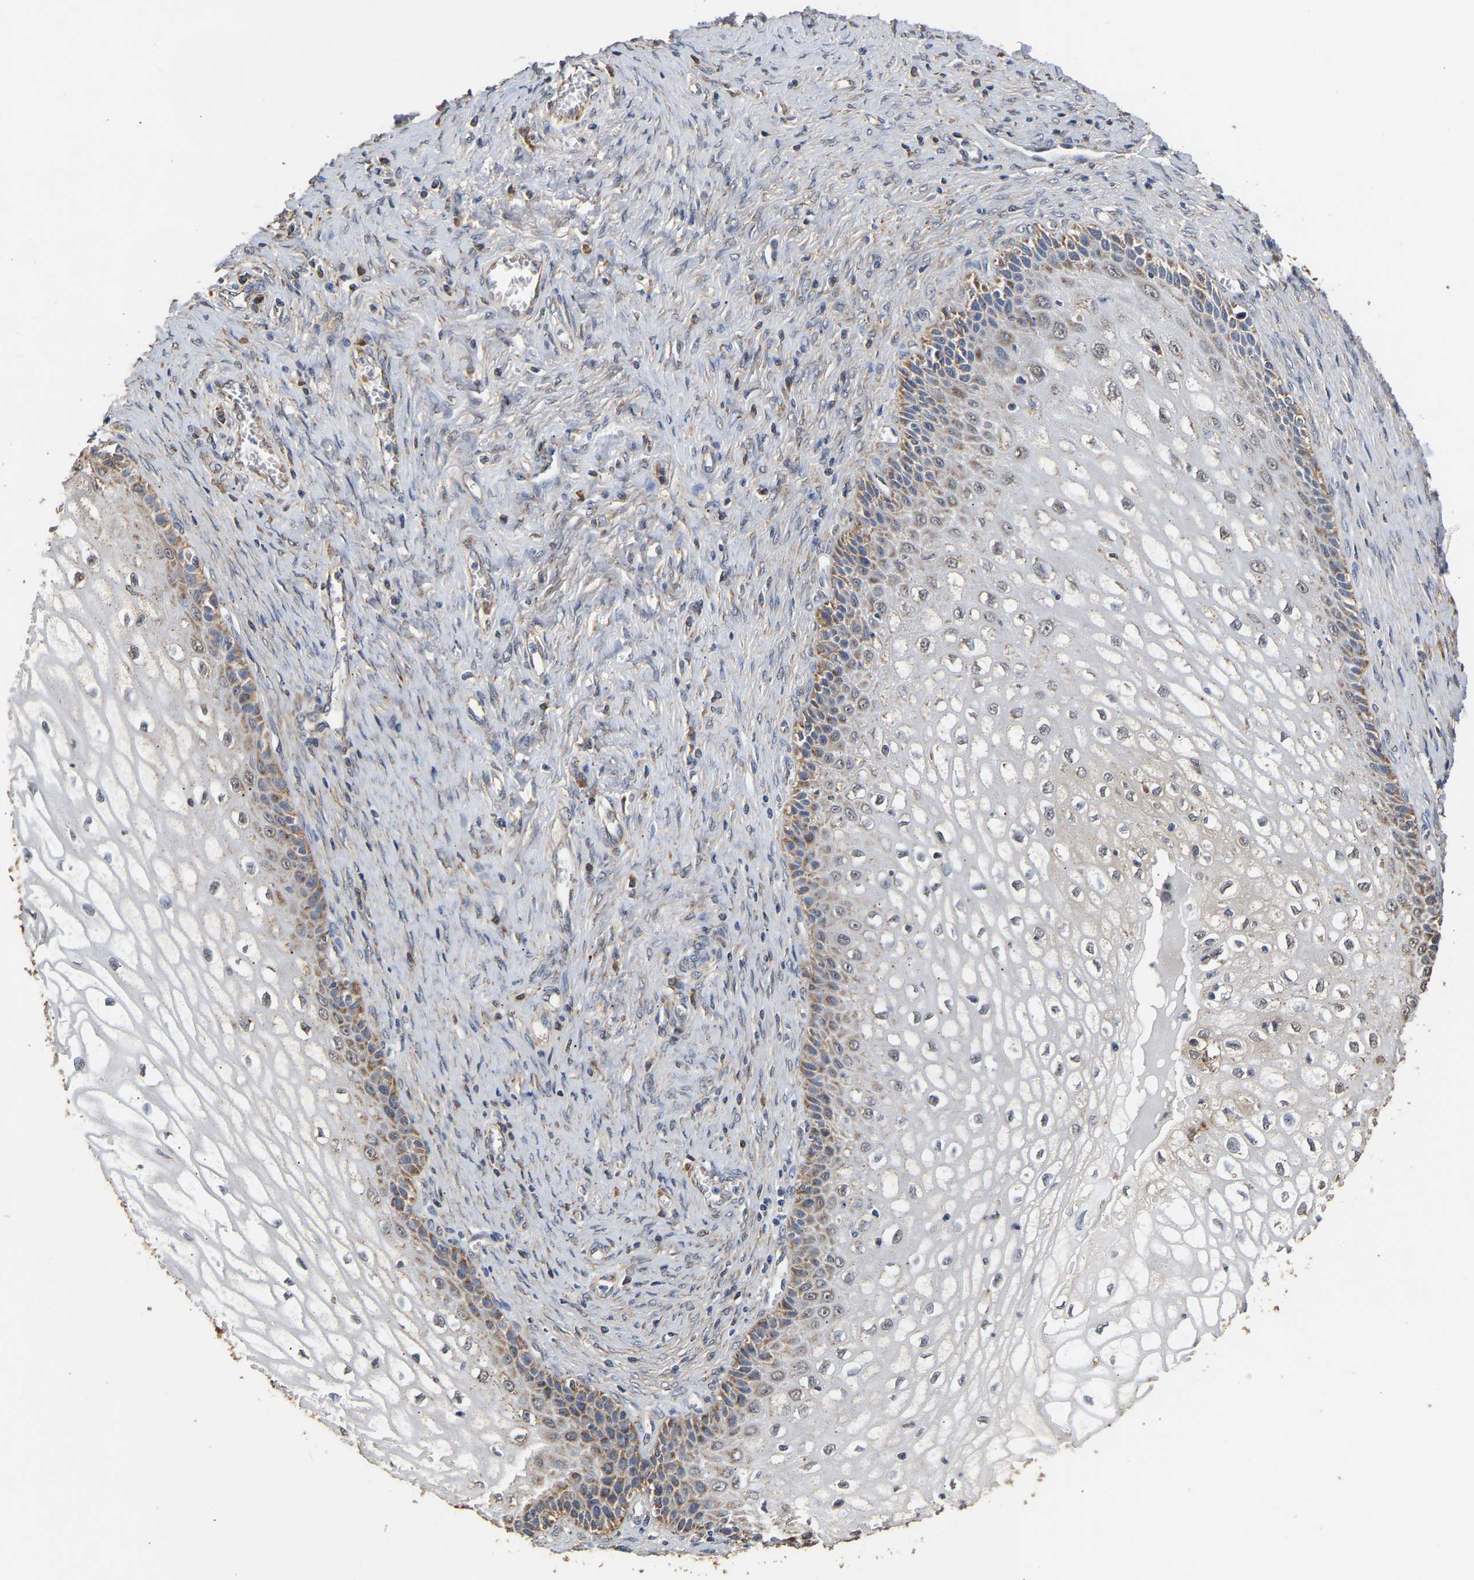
{"staining": {"intensity": "moderate", "quantity": ">75%", "location": "cytoplasmic/membranous,nuclear"}, "tissue": "cervical cancer", "cell_type": "Tumor cells", "image_type": "cancer", "snomed": [{"axis": "morphology", "description": "Adenocarcinoma, NOS"}, {"axis": "topography", "description": "Cervix"}], "caption": "The micrograph displays immunohistochemical staining of cervical adenocarcinoma. There is moderate cytoplasmic/membranous and nuclear expression is present in approximately >75% of tumor cells. (Brightfield microscopy of DAB IHC at high magnification).", "gene": "ZNF26", "patient": {"sex": "female", "age": 44}}